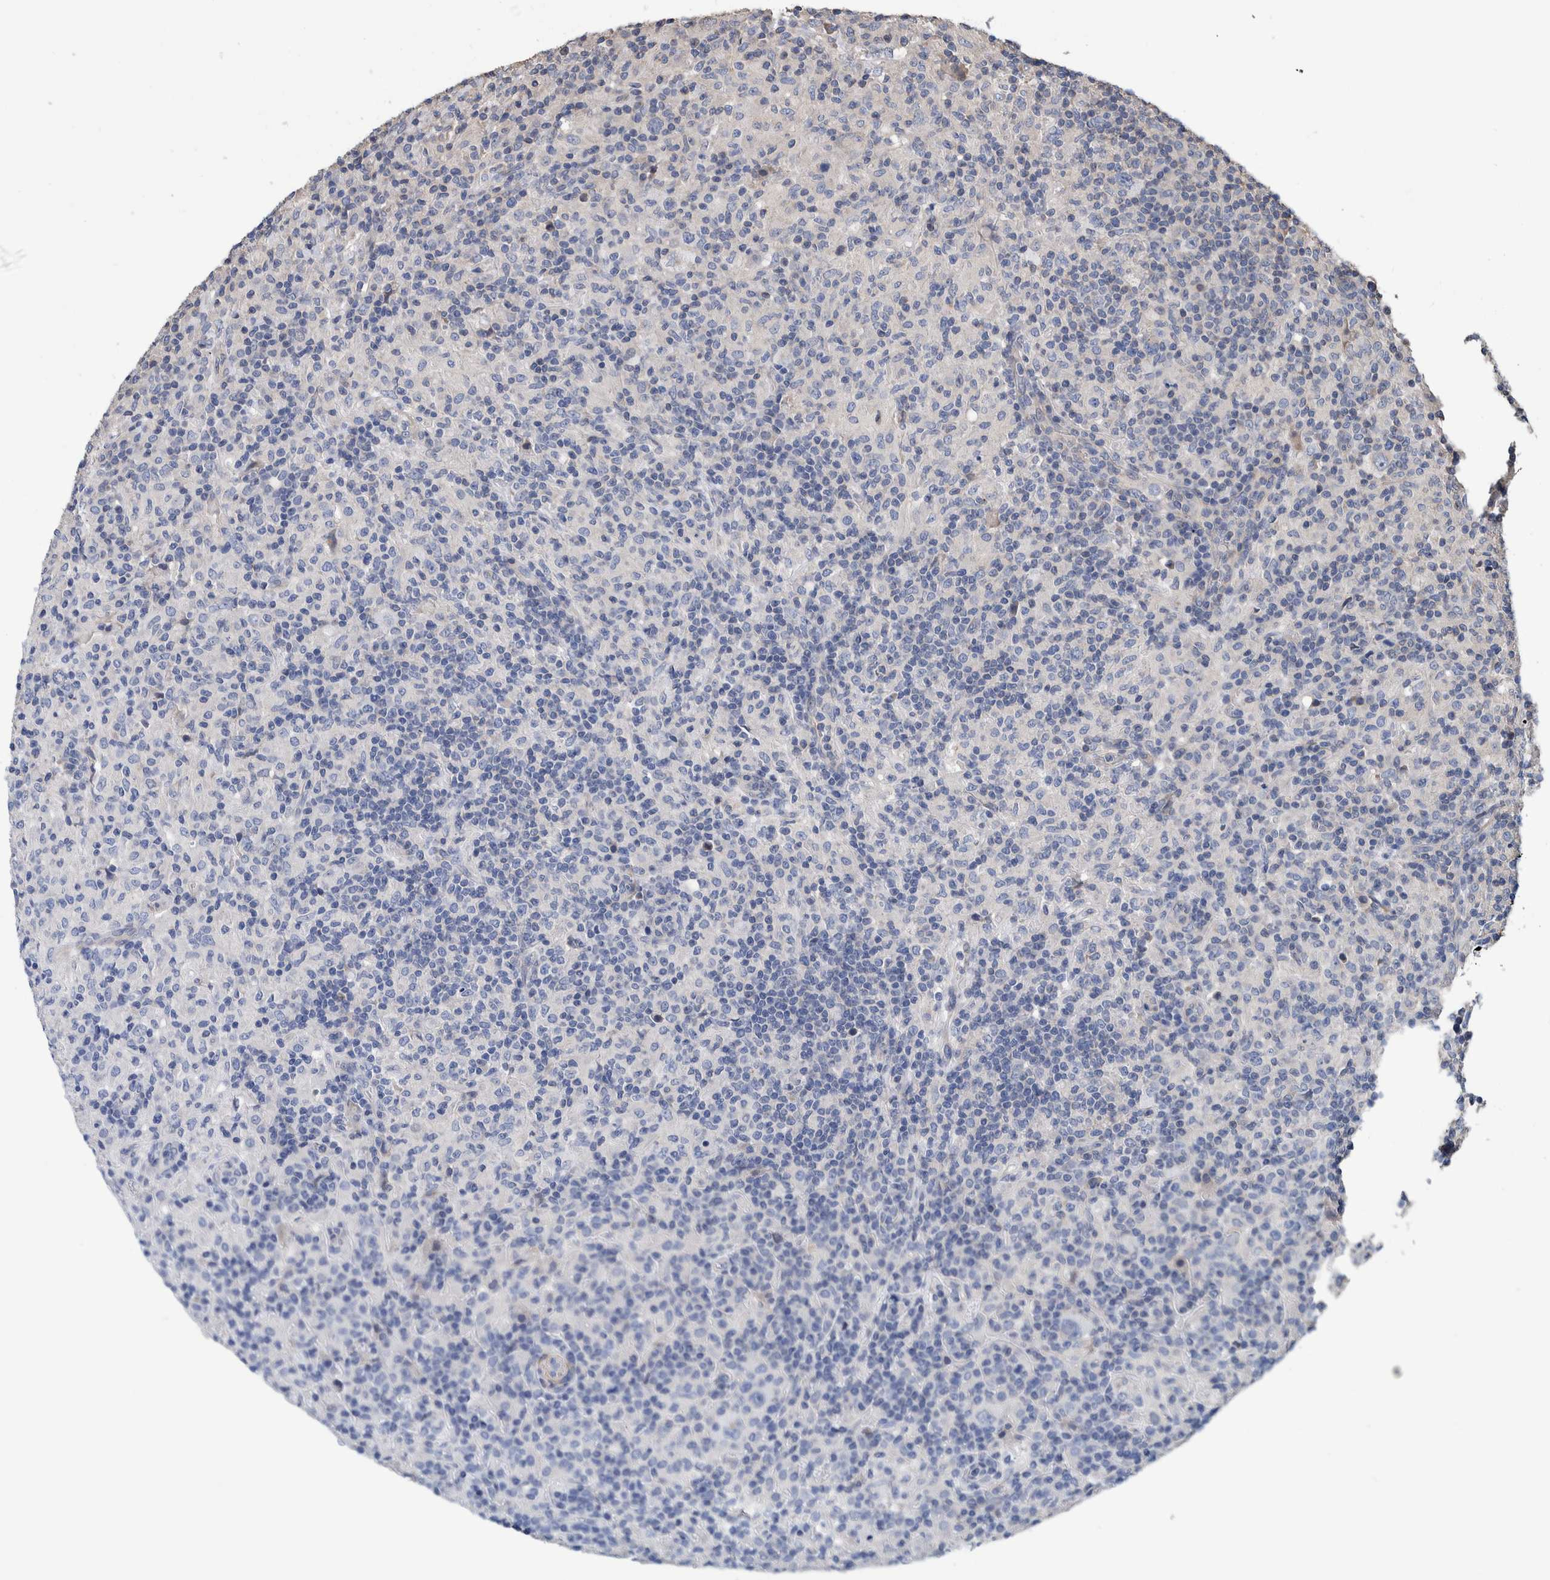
{"staining": {"intensity": "negative", "quantity": "none", "location": "none"}, "tissue": "lymphoma", "cell_type": "Tumor cells", "image_type": "cancer", "snomed": [{"axis": "morphology", "description": "Hodgkin's disease, NOS"}, {"axis": "topography", "description": "Lymph node"}], "caption": "Immunohistochemistry (IHC) micrograph of neoplastic tissue: Hodgkin's disease stained with DAB (3,3'-diaminobenzidine) reveals no significant protein positivity in tumor cells.", "gene": "SLC45A4", "patient": {"sex": "male", "age": 70}}